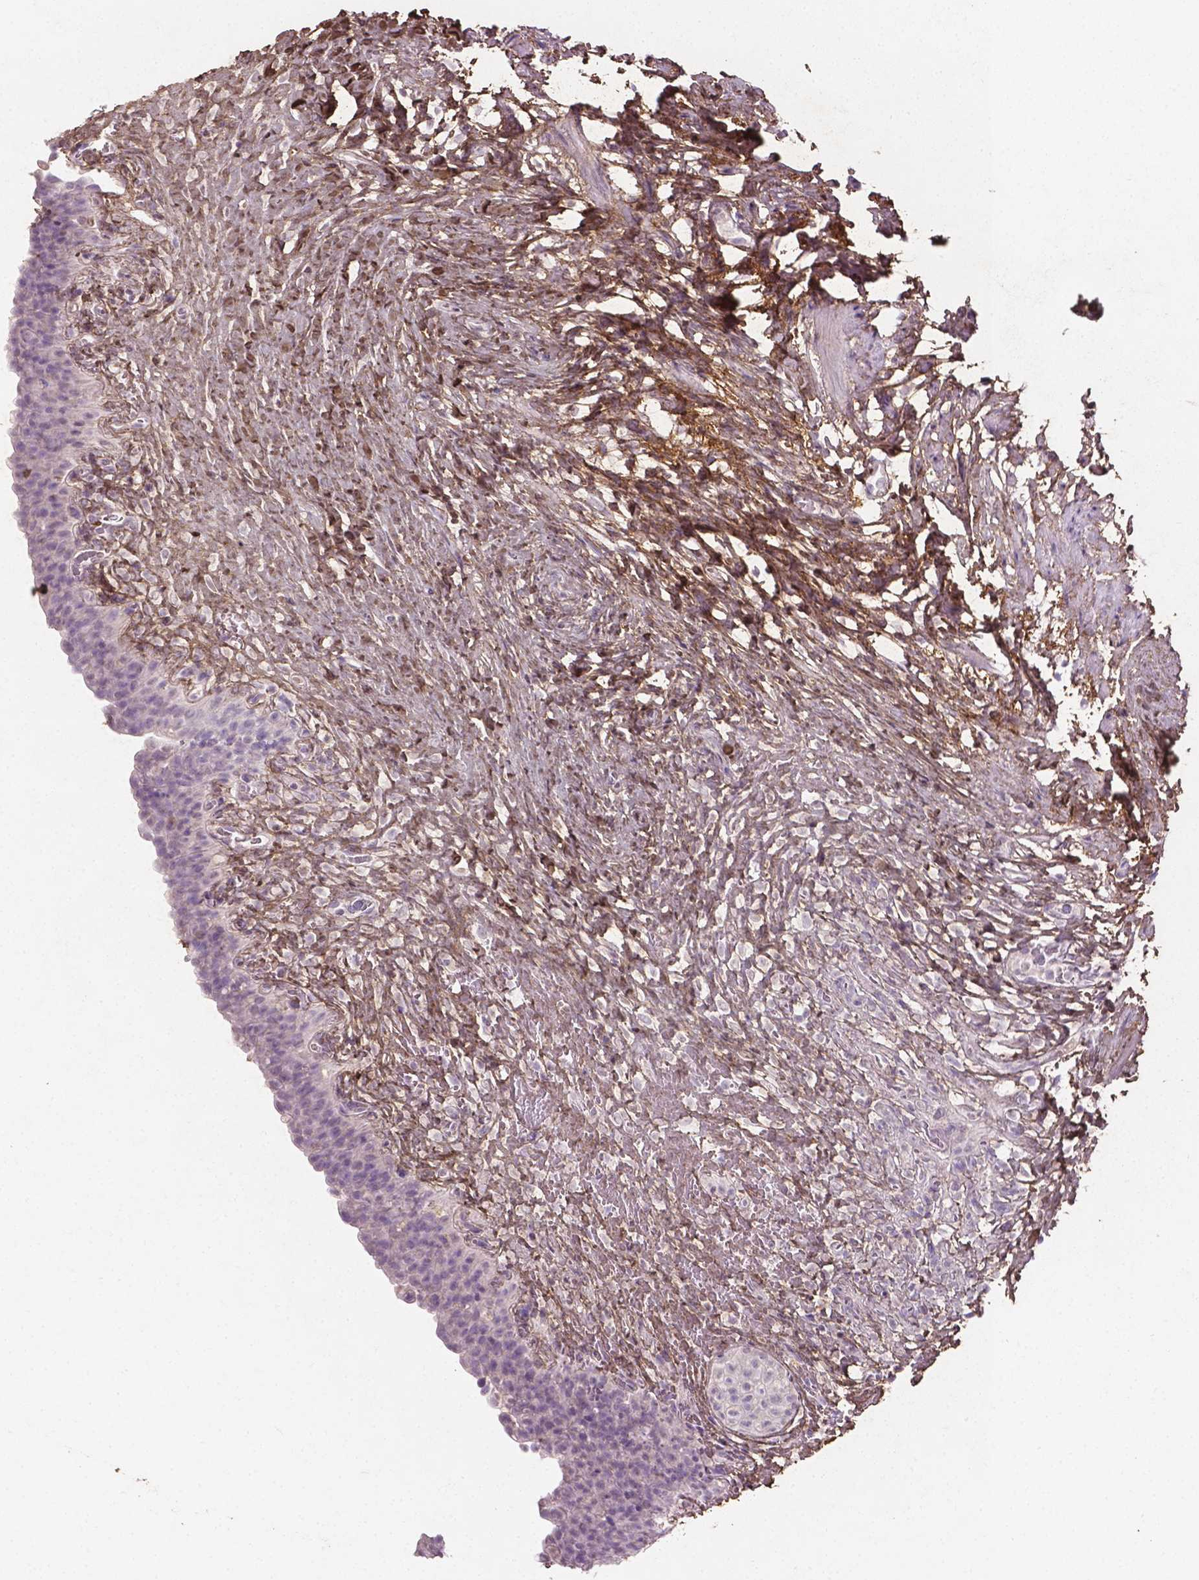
{"staining": {"intensity": "negative", "quantity": "none", "location": "none"}, "tissue": "urinary bladder", "cell_type": "Urothelial cells", "image_type": "normal", "snomed": [{"axis": "morphology", "description": "Normal tissue, NOS"}, {"axis": "topography", "description": "Urinary bladder"}, {"axis": "topography", "description": "Prostate"}], "caption": "Protein analysis of unremarkable urinary bladder reveals no significant staining in urothelial cells. The staining was performed using DAB to visualize the protein expression in brown, while the nuclei were stained in blue with hematoxylin (Magnification: 20x).", "gene": "DLG2", "patient": {"sex": "male", "age": 76}}